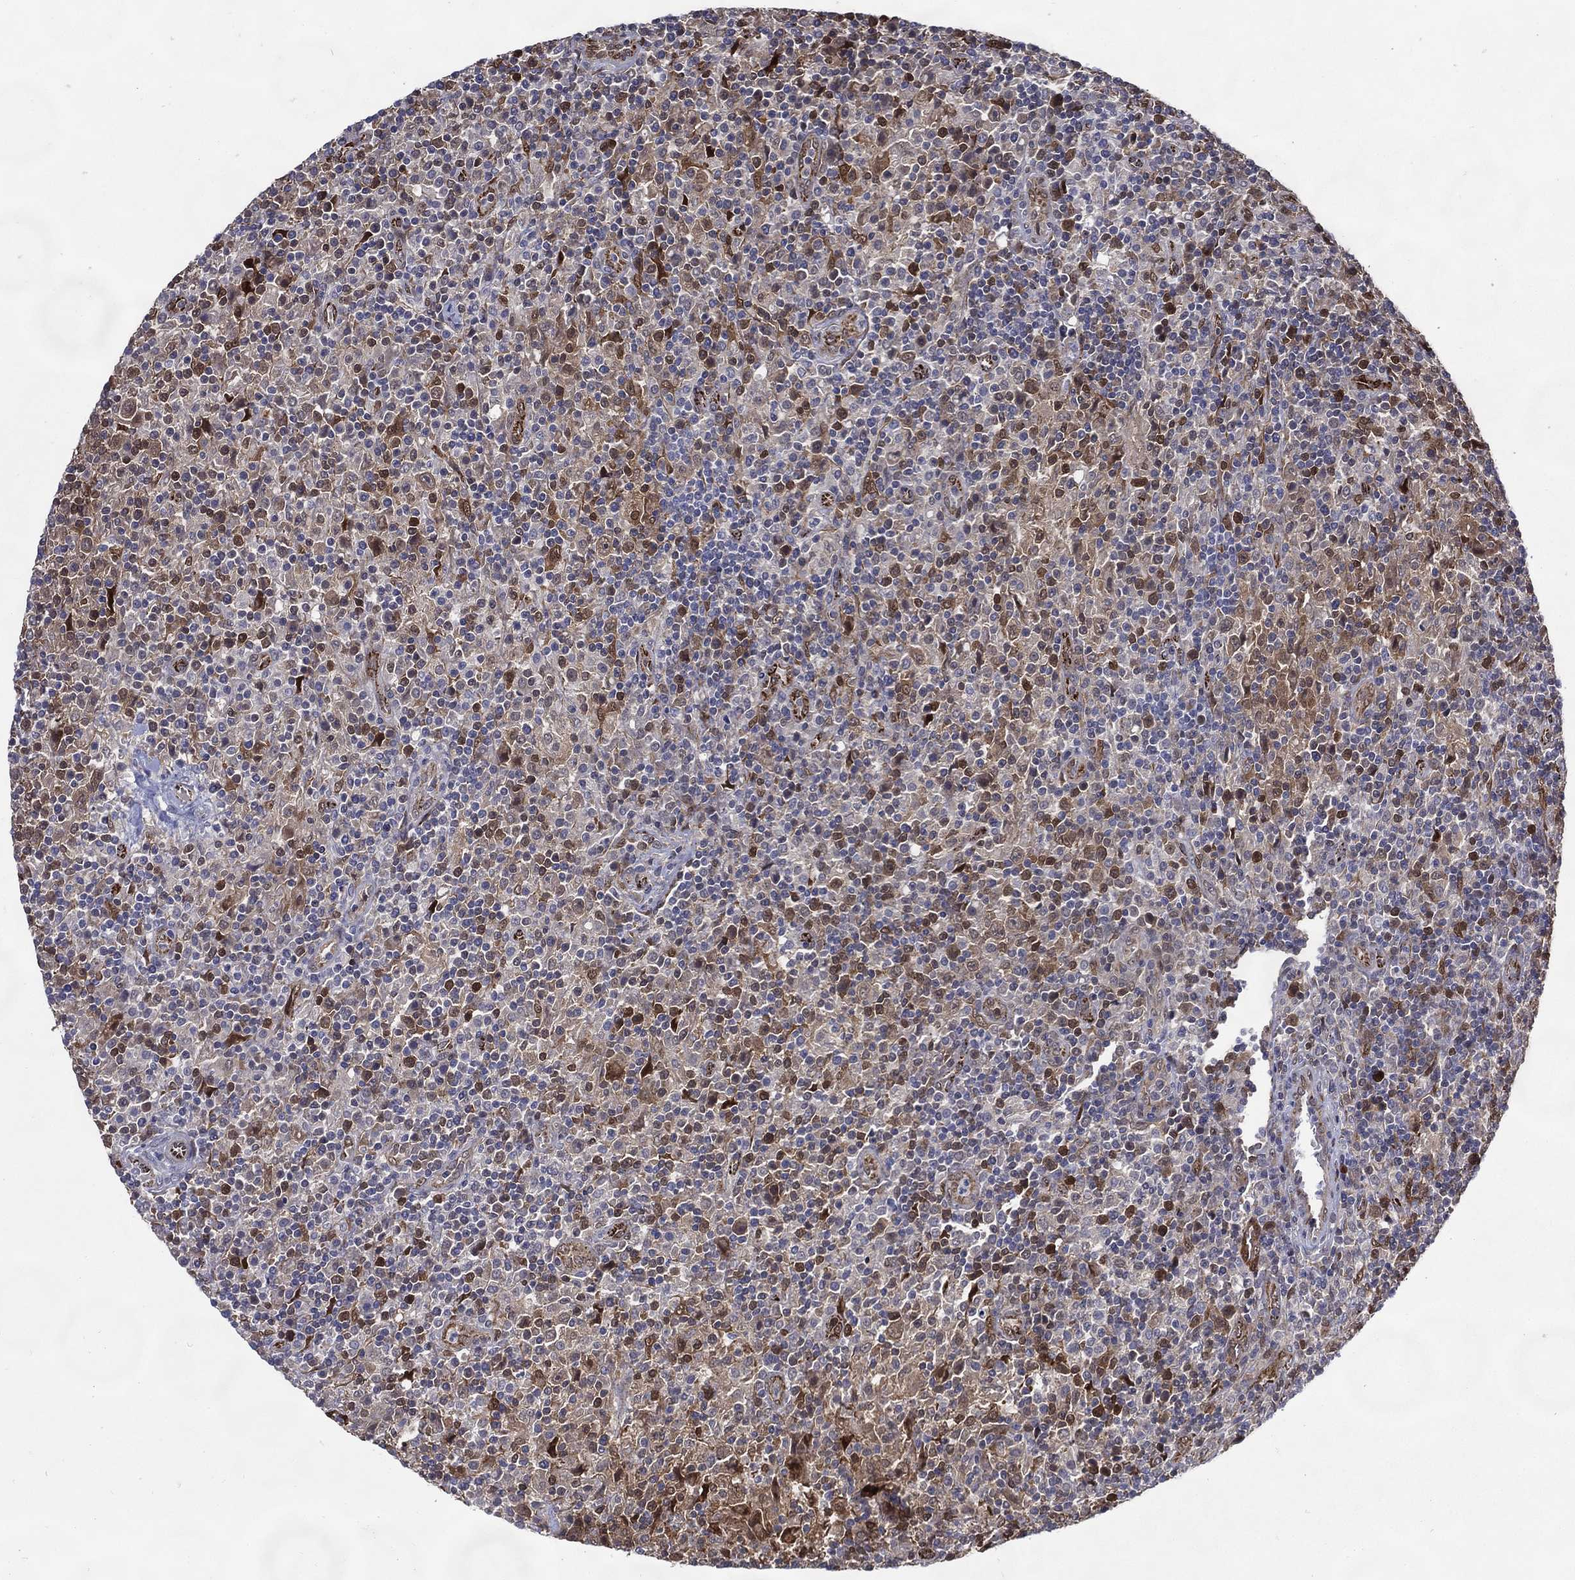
{"staining": {"intensity": "moderate", "quantity": "25%-75%", "location": "nuclear"}, "tissue": "lymphoma", "cell_type": "Tumor cells", "image_type": "cancer", "snomed": [{"axis": "morphology", "description": "Hodgkin's disease, NOS"}, {"axis": "topography", "description": "Lymph node"}], "caption": "Immunohistochemical staining of human Hodgkin's disease exhibits moderate nuclear protein staining in approximately 25%-75% of tumor cells. The protein of interest is shown in brown color, while the nuclei are stained blue.", "gene": "ARHGAP11A", "patient": {"sex": "male", "age": 70}}